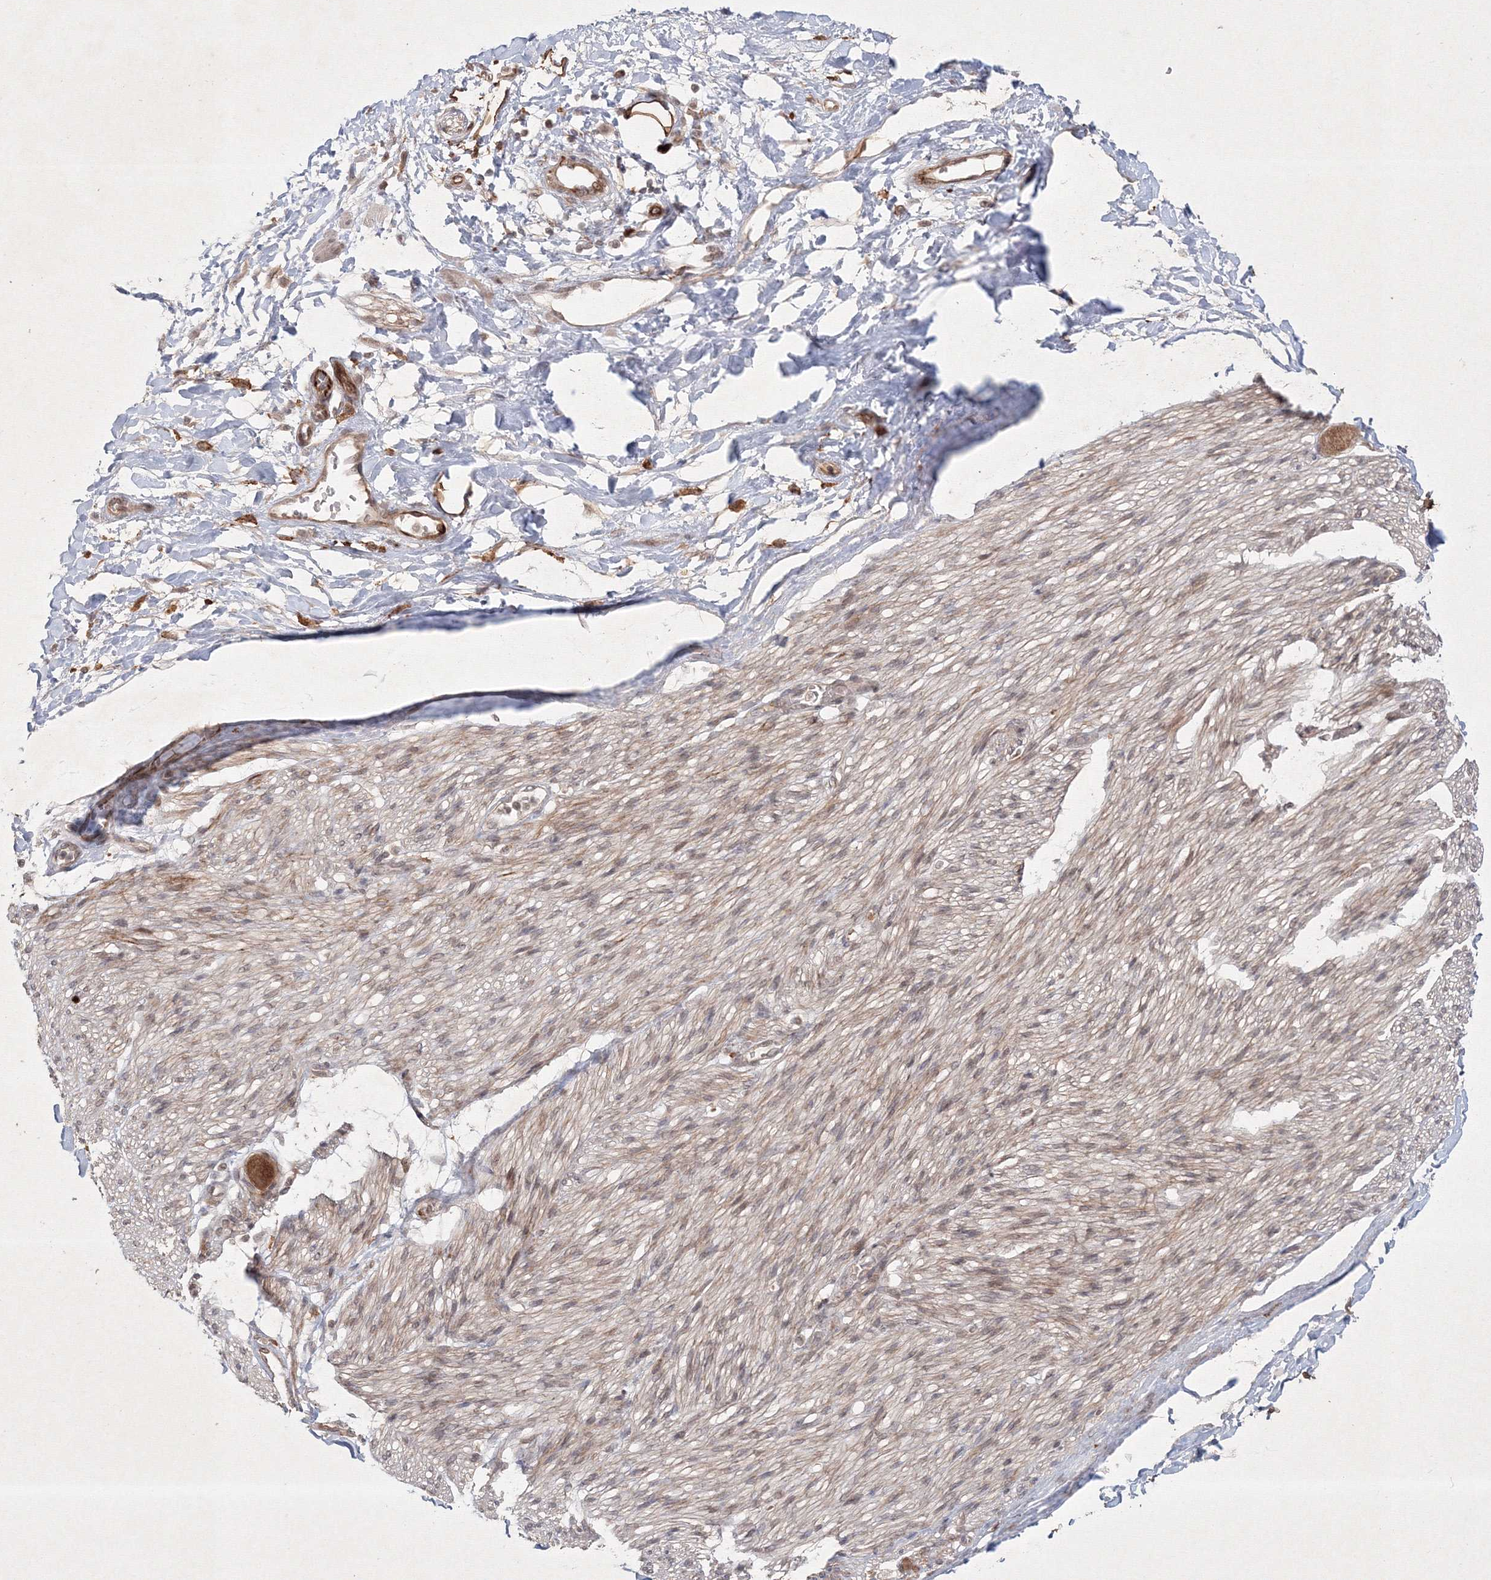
{"staining": {"intensity": "strong", "quantity": ">75%", "location": "cytoplasmic/membranous"}, "tissue": "adipose tissue", "cell_type": "Adipocytes", "image_type": "normal", "snomed": [{"axis": "morphology", "description": "Normal tissue, NOS"}, {"axis": "topography", "description": "Kidney"}, {"axis": "topography", "description": "Peripheral nerve tissue"}], "caption": "Immunohistochemistry image of benign human adipose tissue stained for a protein (brown), which demonstrates high levels of strong cytoplasmic/membranous positivity in about >75% of adipocytes.", "gene": "KIF20A", "patient": {"sex": "male", "age": 7}}